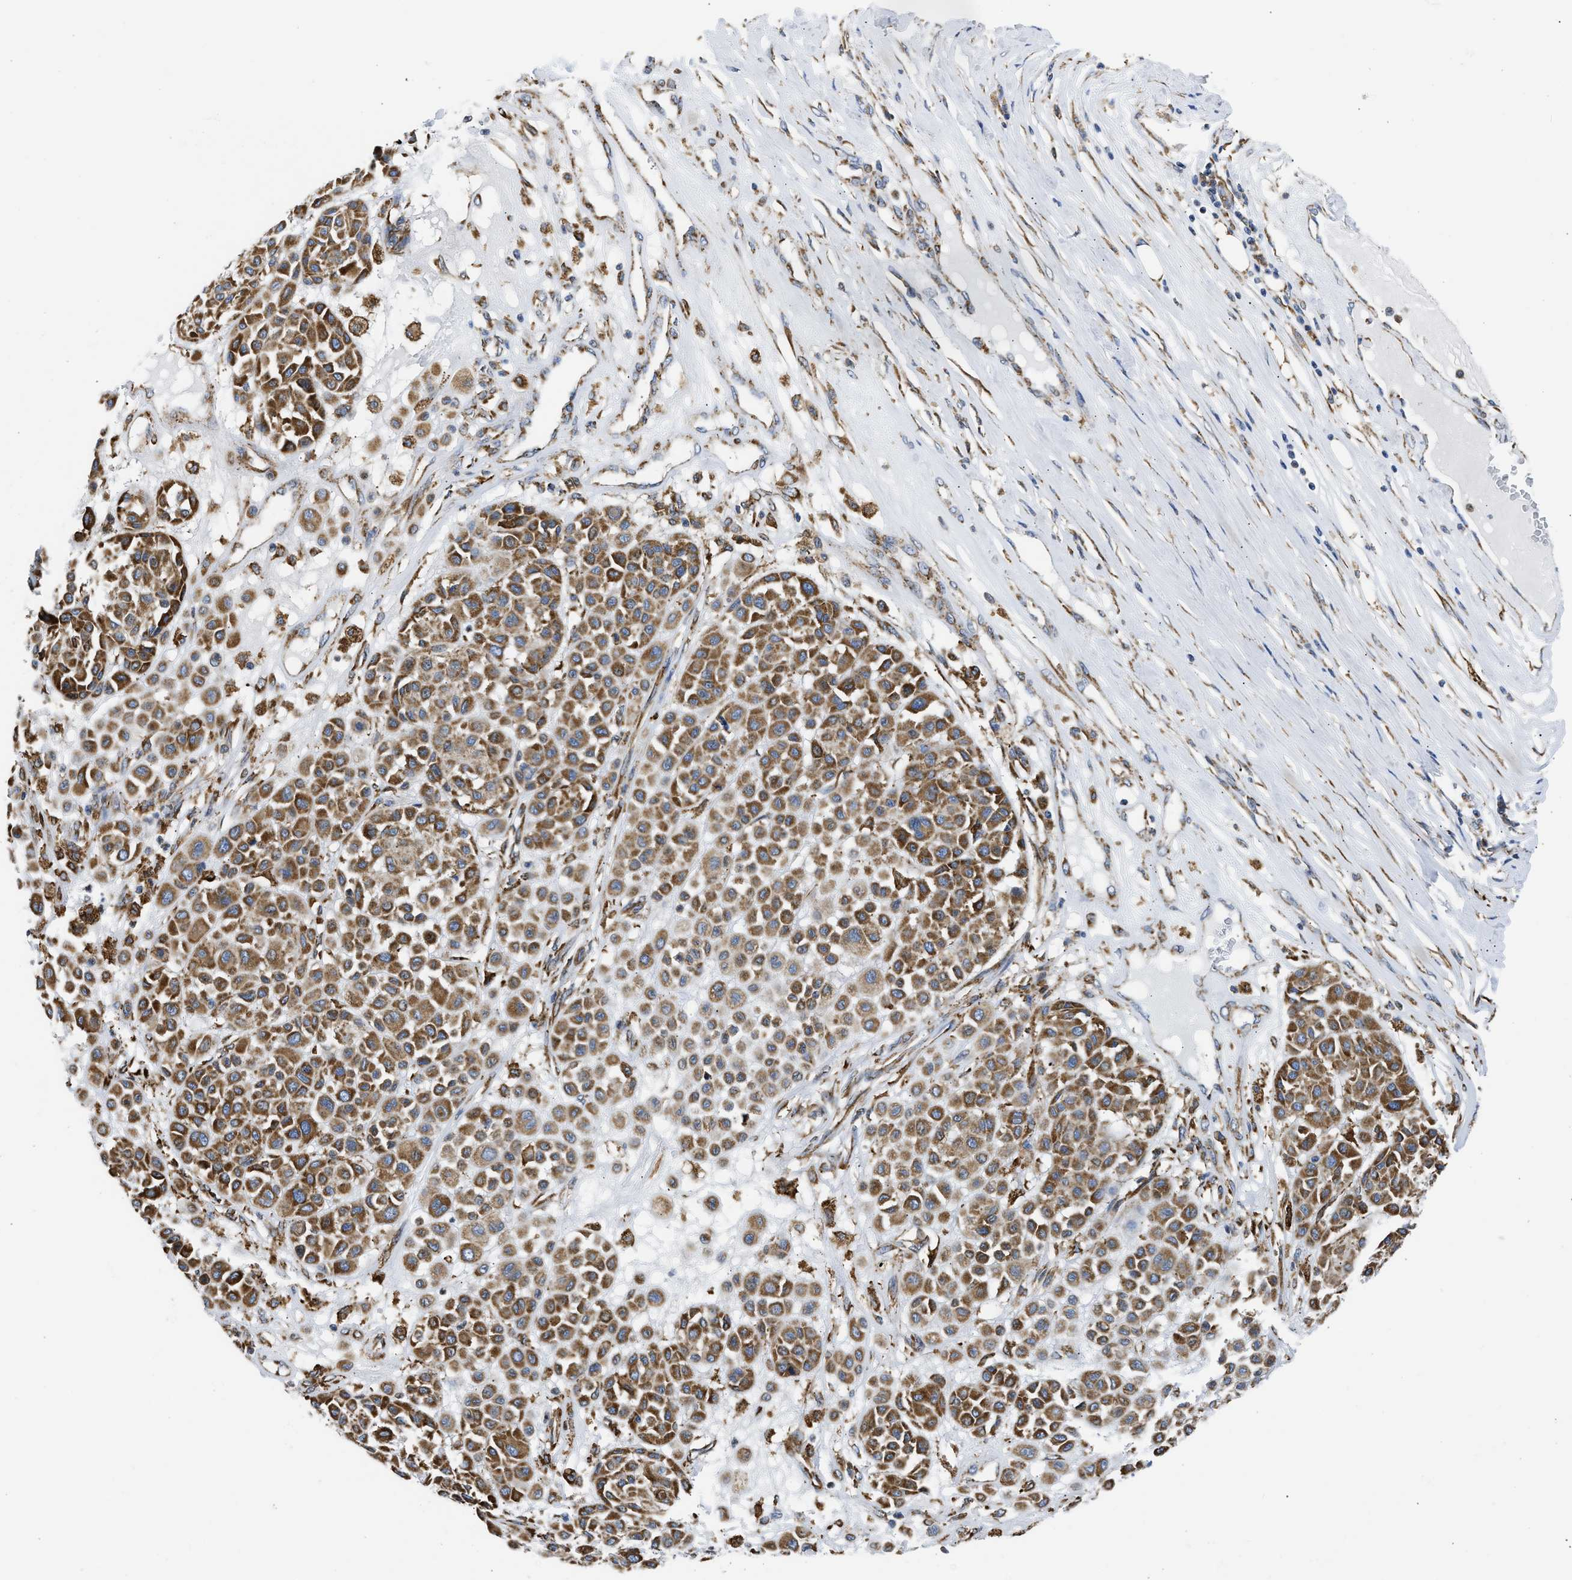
{"staining": {"intensity": "moderate", "quantity": ">75%", "location": "cytoplasmic/membranous"}, "tissue": "melanoma", "cell_type": "Tumor cells", "image_type": "cancer", "snomed": [{"axis": "morphology", "description": "Malignant melanoma, Metastatic site"}, {"axis": "topography", "description": "Soft tissue"}], "caption": "IHC photomicrograph of malignant melanoma (metastatic site) stained for a protein (brown), which exhibits medium levels of moderate cytoplasmic/membranous positivity in approximately >75% of tumor cells.", "gene": "CYCS", "patient": {"sex": "male", "age": 41}}